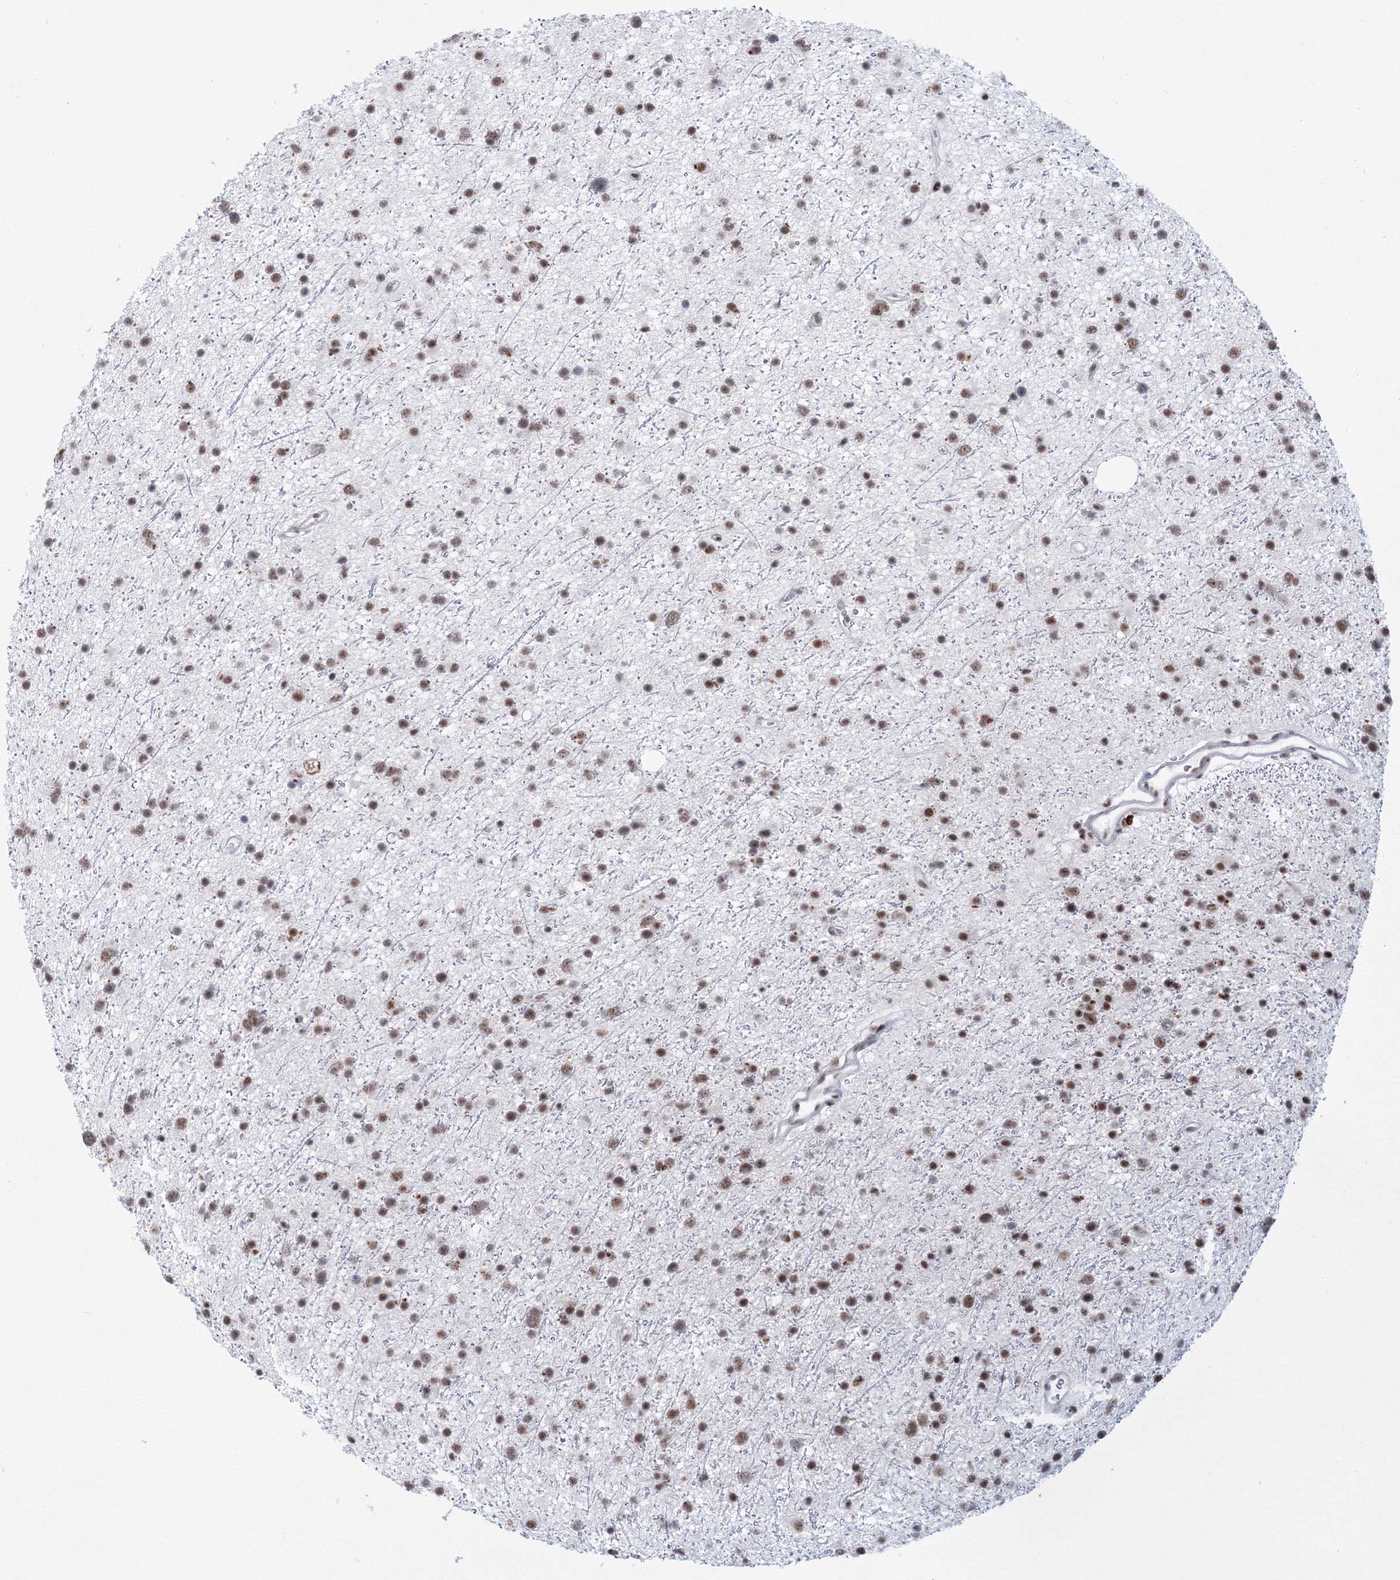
{"staining": {"intensity": "moderate", "quantity": ">75%", "location": "nuclear"}, "tissue": "glioma", "cell_type": "Tumor cells", "image_type": "cancer", "snomed": [{"axis": "morphology", "description": "Glioma, malignant, Low grade"}, {"axis": "topography", "description": "Cerebral cortex"}], "caption": "This histopathology image shows immunohistochemistry (IHC) staining of human glioma, with medium moderate nuclear expression in about >75% of tumor cells.", "gene": "SF3B6", "patient": {"sex": "female", "age": 39}}